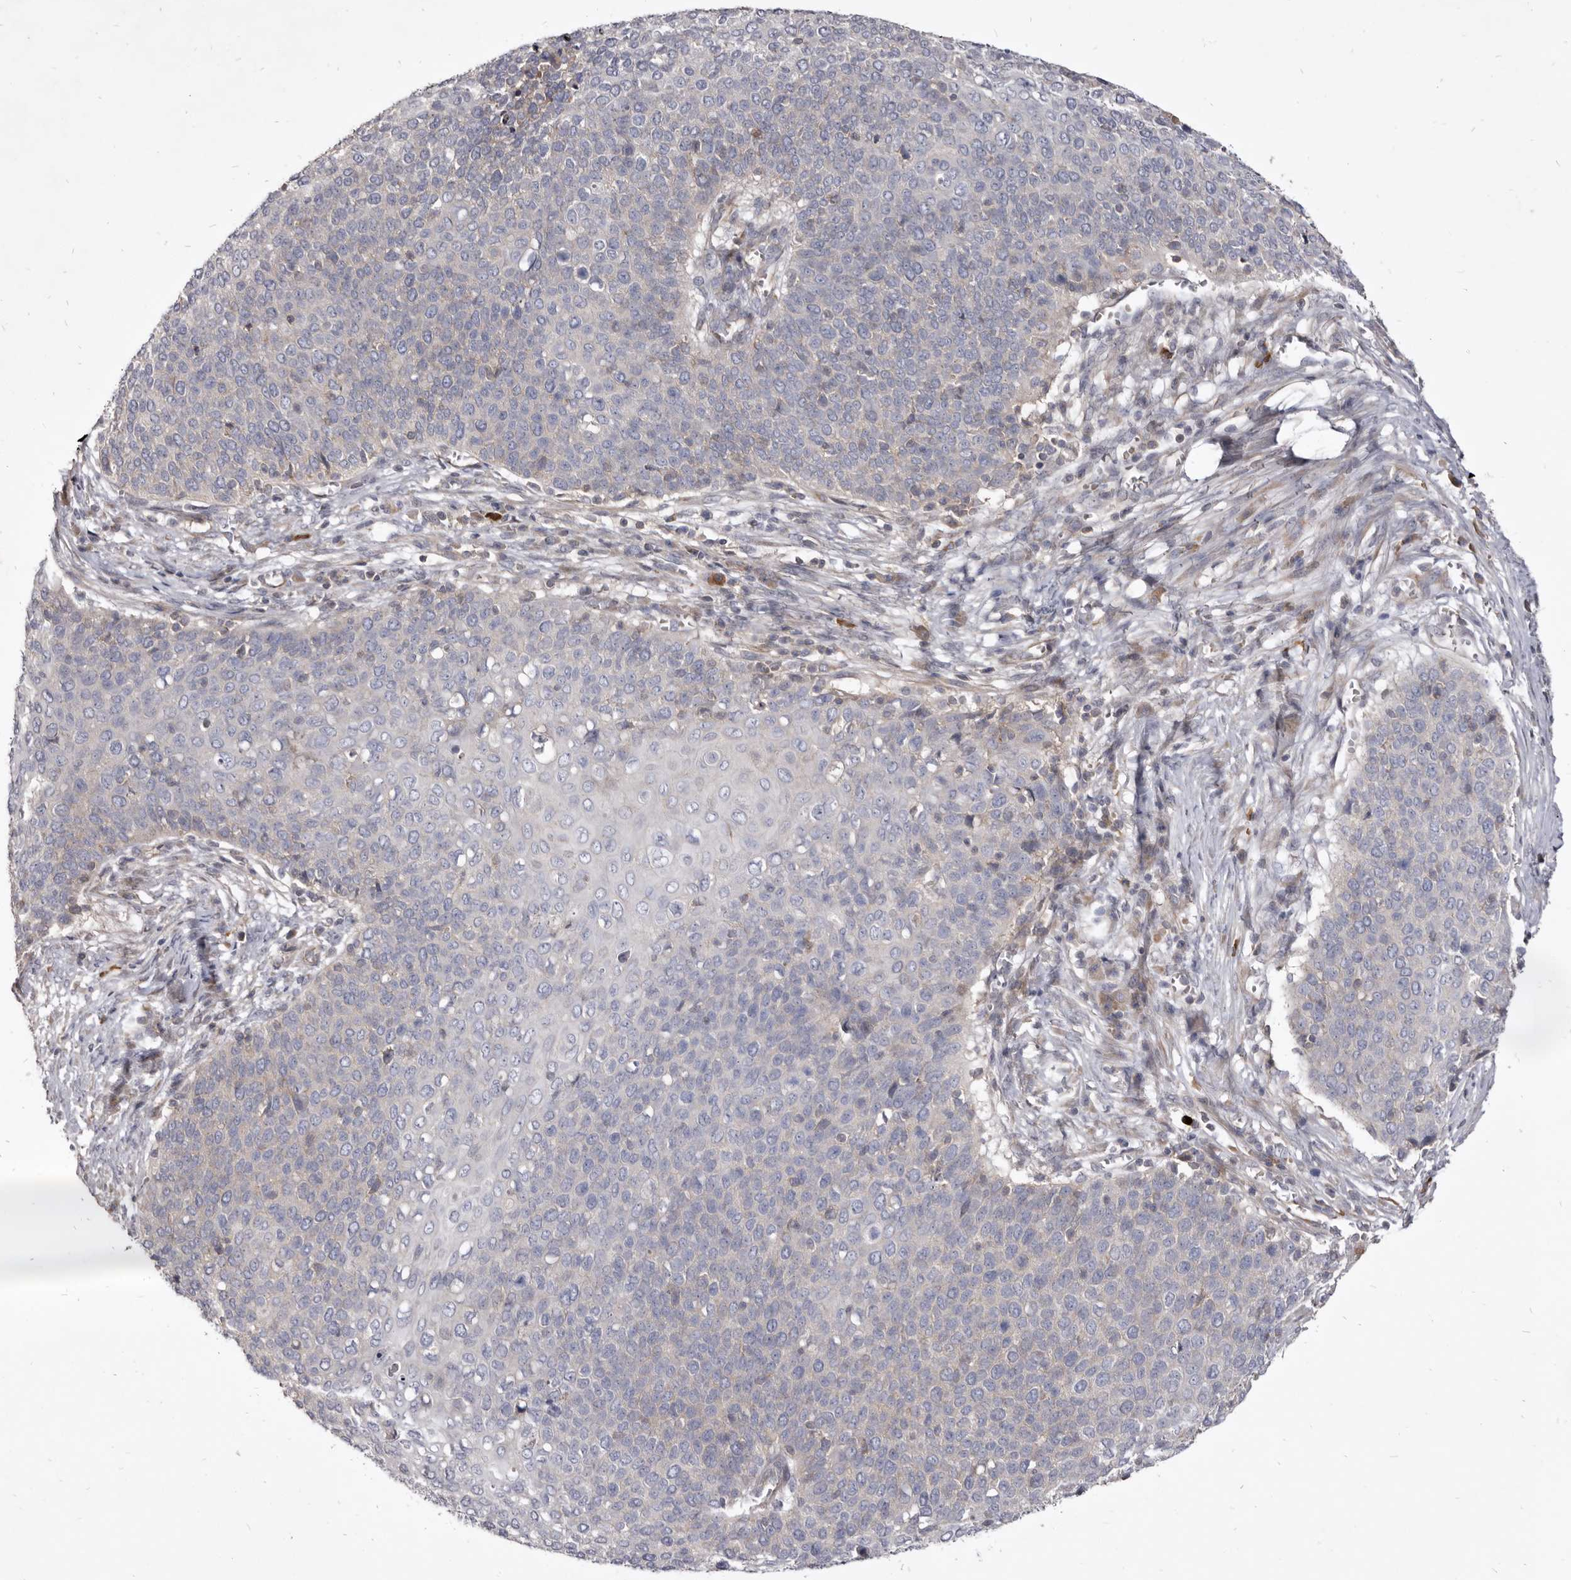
{"staining": {"intensity": "negative", "quantity": "none", "location": "none"}, "tissue": "cervical cancer", "cell_type": "Tumor cells", "image_type": "cancer", "snomed": [{"axis": "morphology", "description": "Squamous cell carcinoma, NOS"}, {"axis": "topography", "description": "Cervix"}], "caption": "This is an immunohistochemistry (IHC) photomicrograph of squamous cell carcinoma (cervical). There is no positivity in tumor cells.", "gene": "FAS", "patient": {"sex": "female", "age": 39}}